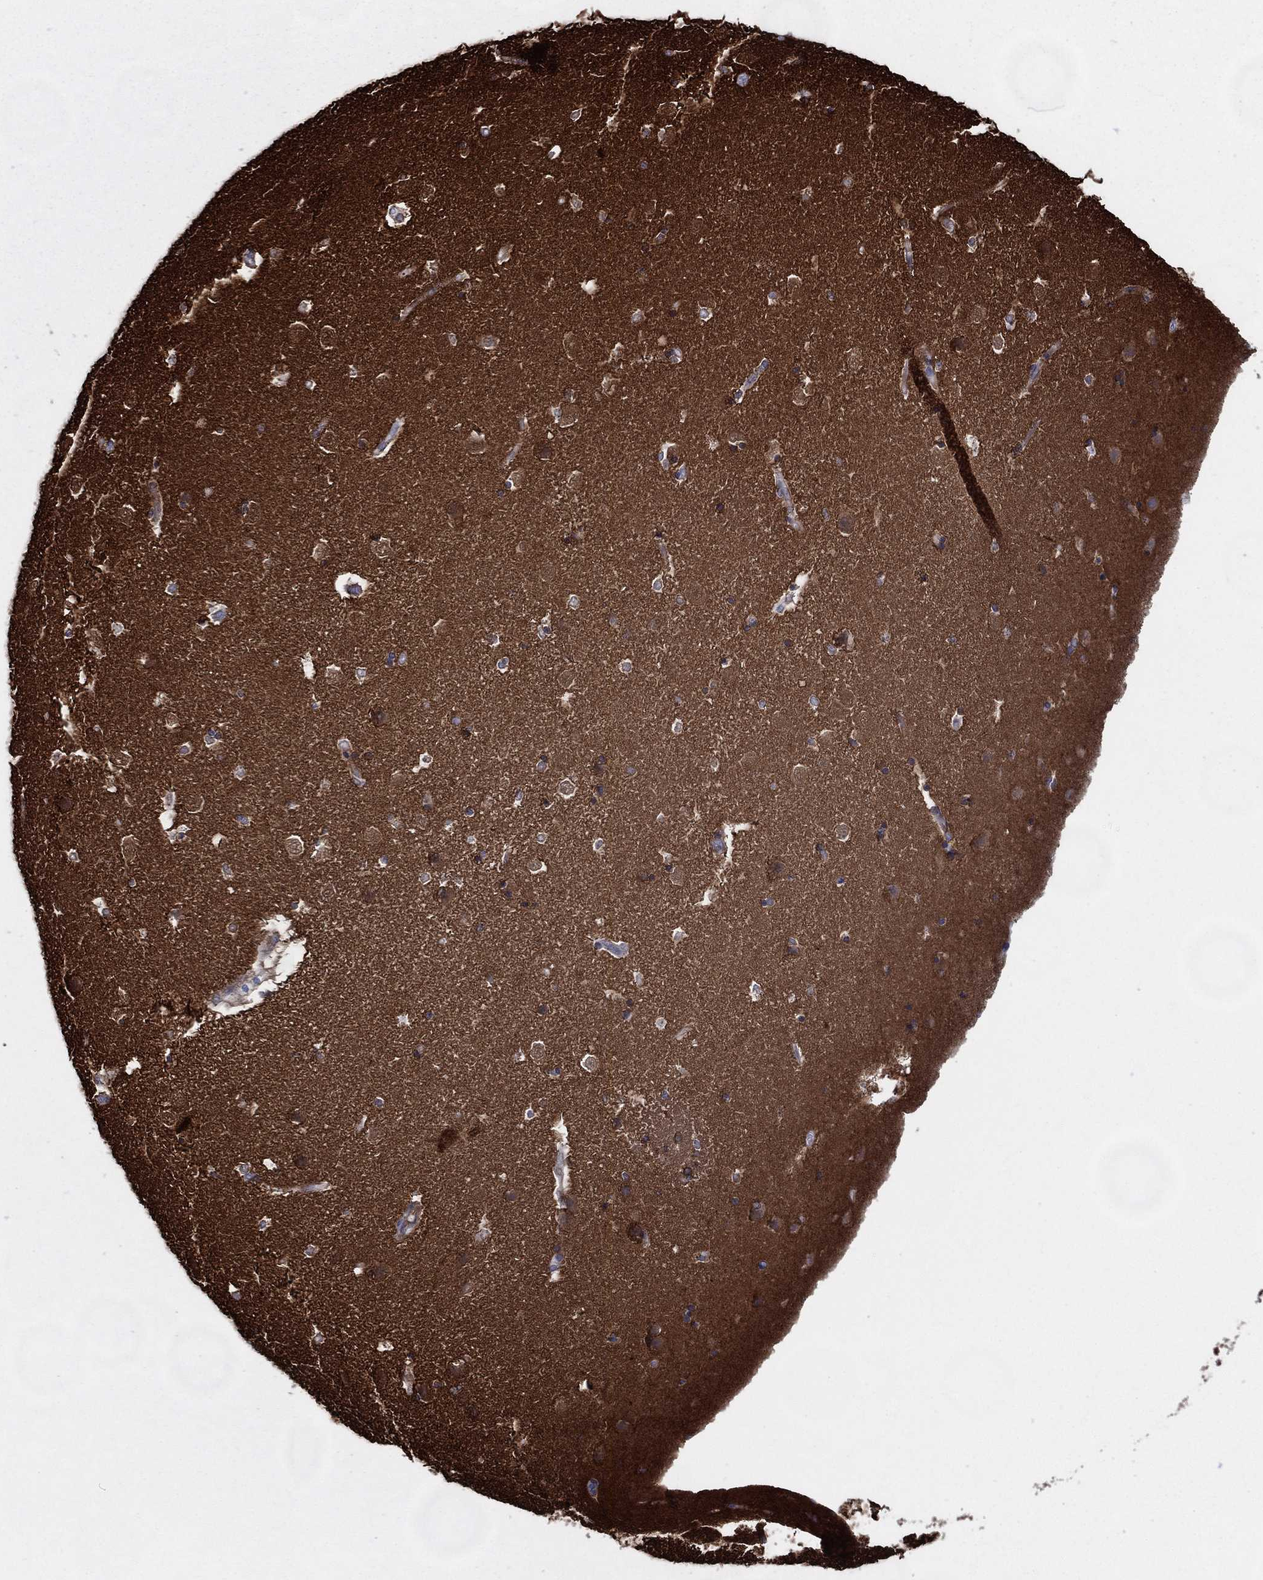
{"staining": {"intensity": "negative", "quantity": "none", "location": "none"}, "tissue": "caudate", "cell_type": "Glial cells", "image_type": "normal", "snomed": [{"axis": "morphology", "description": "Normal tissue, NOS"}, {"axis": "topography", "description": "Lateral ventricle wall"}], "caption": "The immunohistochemistry photomicrograph has no significant staining in glial cells of caudate. (Stains: DAB (3,3'-diaminobenzidine) immunohistochemistry with hematoxylin counter stain, Microscopy: brightfield microscopy at high magnification).", "gene": "ARHGAP11A", "patient": {"sex": "male", "age": 51}}